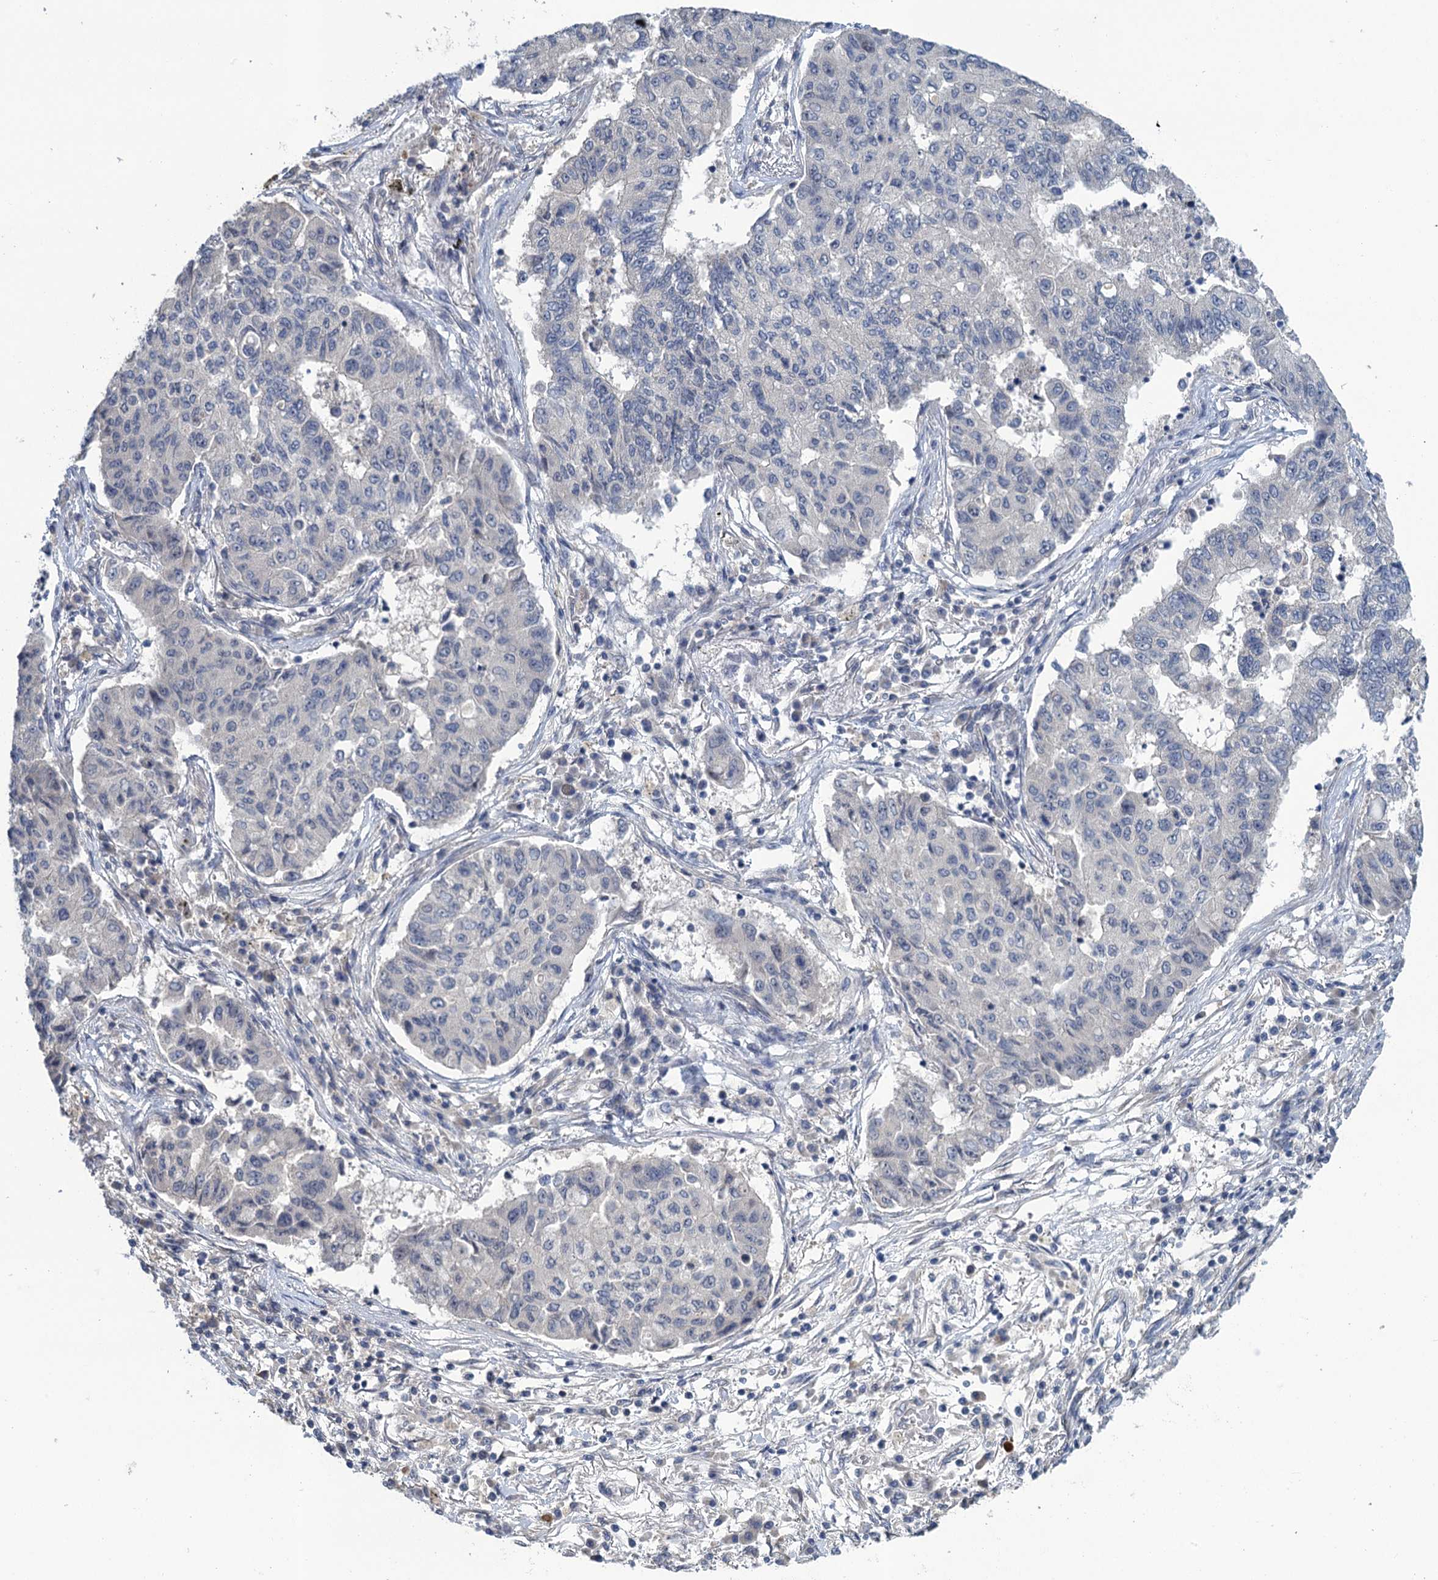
{"staining": {"intensity": "negative", "quantity": "none", "location": "none"}, "tissue": "lung cancer", "cell_type": "Tumor cells", "image_type": "cancer", "snomed": [{"axis": "morphology", "description": "Squamous cell carcinoma, NOS"}, {"axis": "topography", "description": "Lung"}], "caption": "IHC histopathology image of lung squamous cell carcinoma stained for a protein (brown), which exhibits no positivity in tumor cells.", "gene": "MRFAP1", "patient": {"sex": "male", "age": 74}}